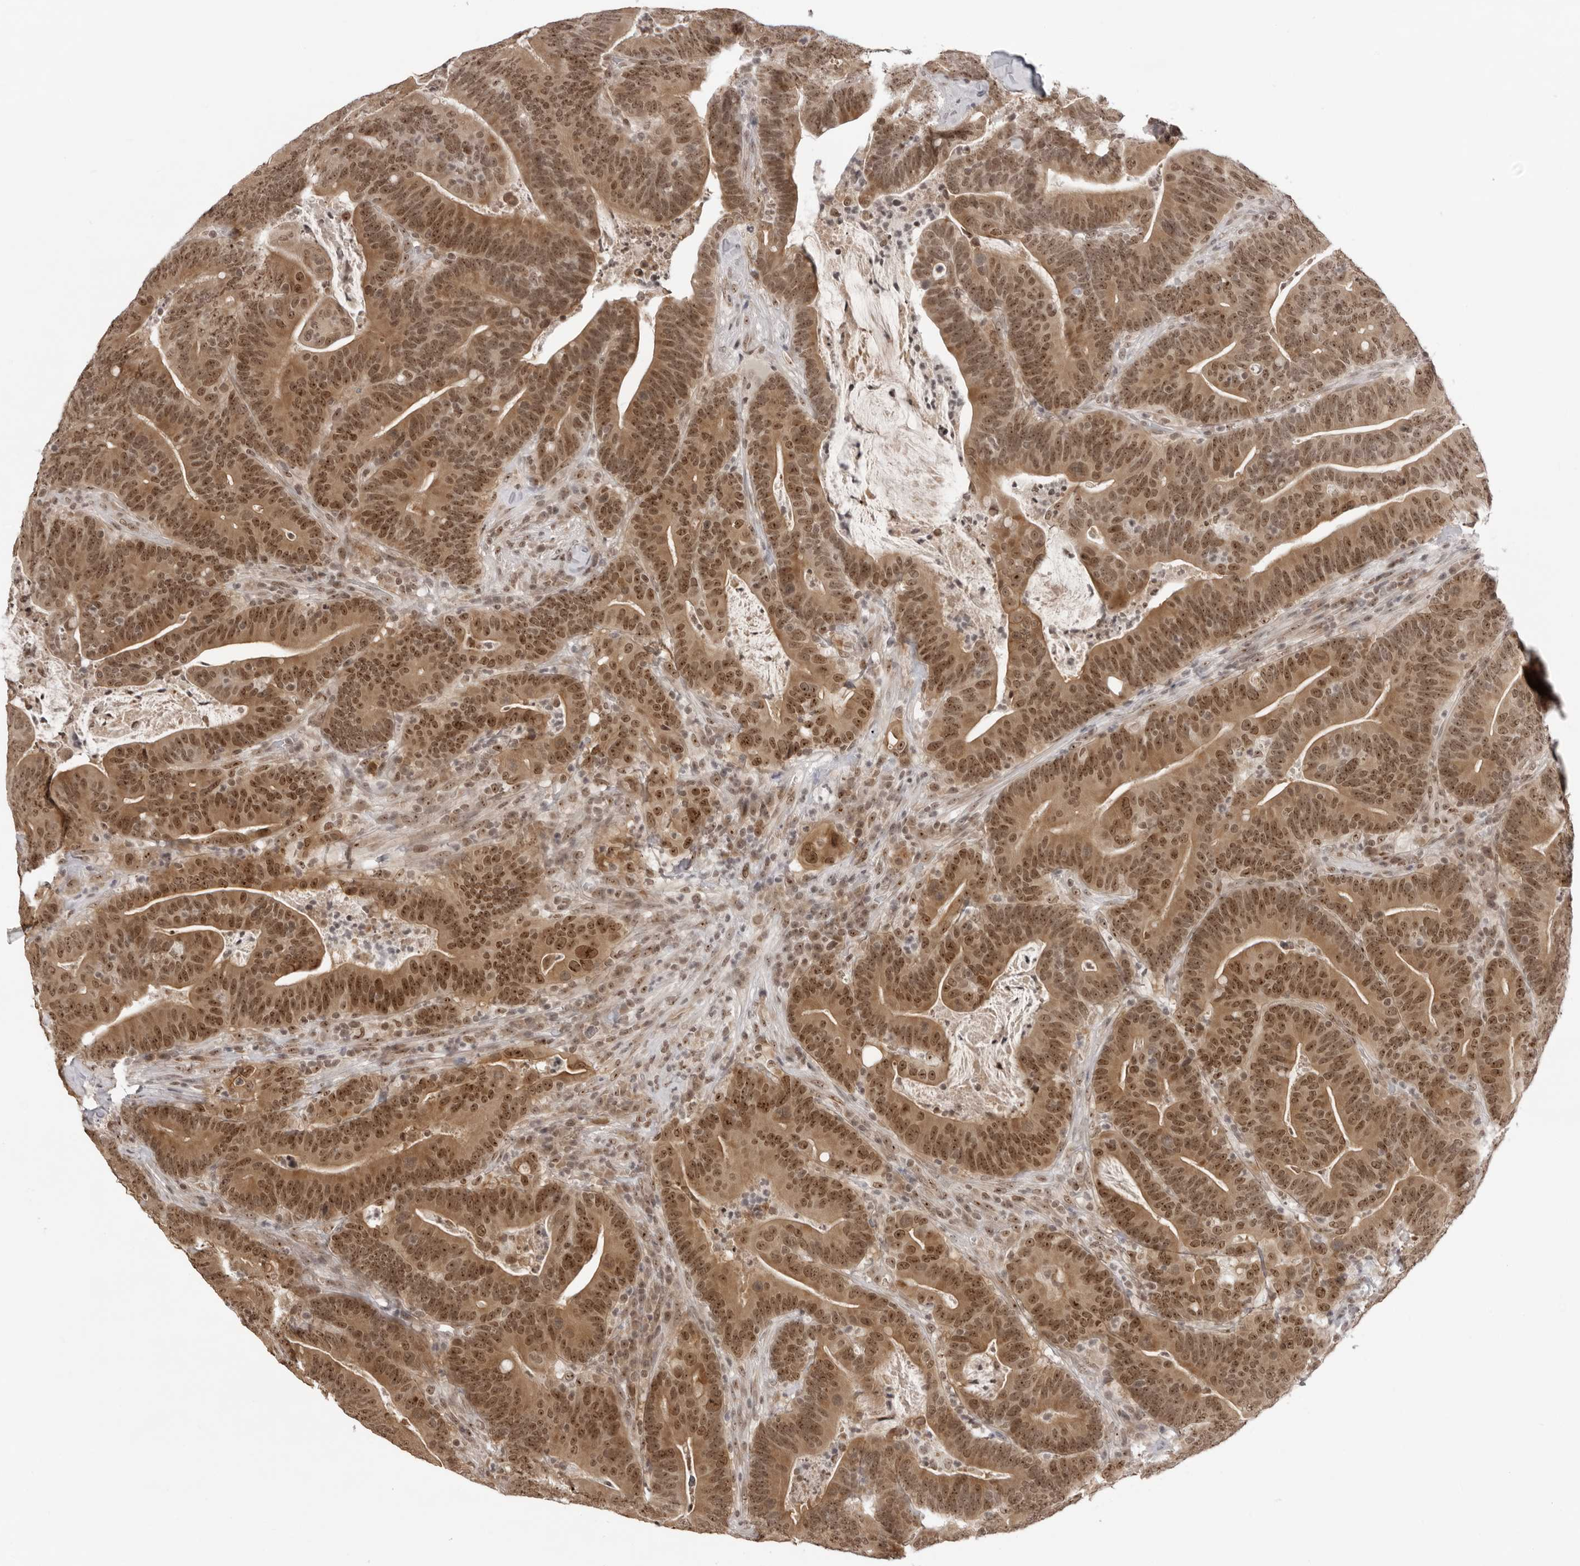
{"staining": {"intensity": "strong", "quantity": ">75%", "location": "cytoplasmic/membranous,nuclear"}, "tissue": "colorectal cancer", "cell_type": "Tumor cells", "image_type": "cancer", "snomed": [{"axis": "morphology", "description": "Adenocarcinoma, NOS"}, {"axis": "topography", "description": "Colon"}], "caption": "Protein expression analysis of human colorectal adenocarcinoma reveals strong cytoplasmic/membranous and nuclear staining in approximately >75% of tumor cells. Nuclei are stained in blue.", "gene": "EXOSC10", "patient": {"sex": "female", "age": 66}}